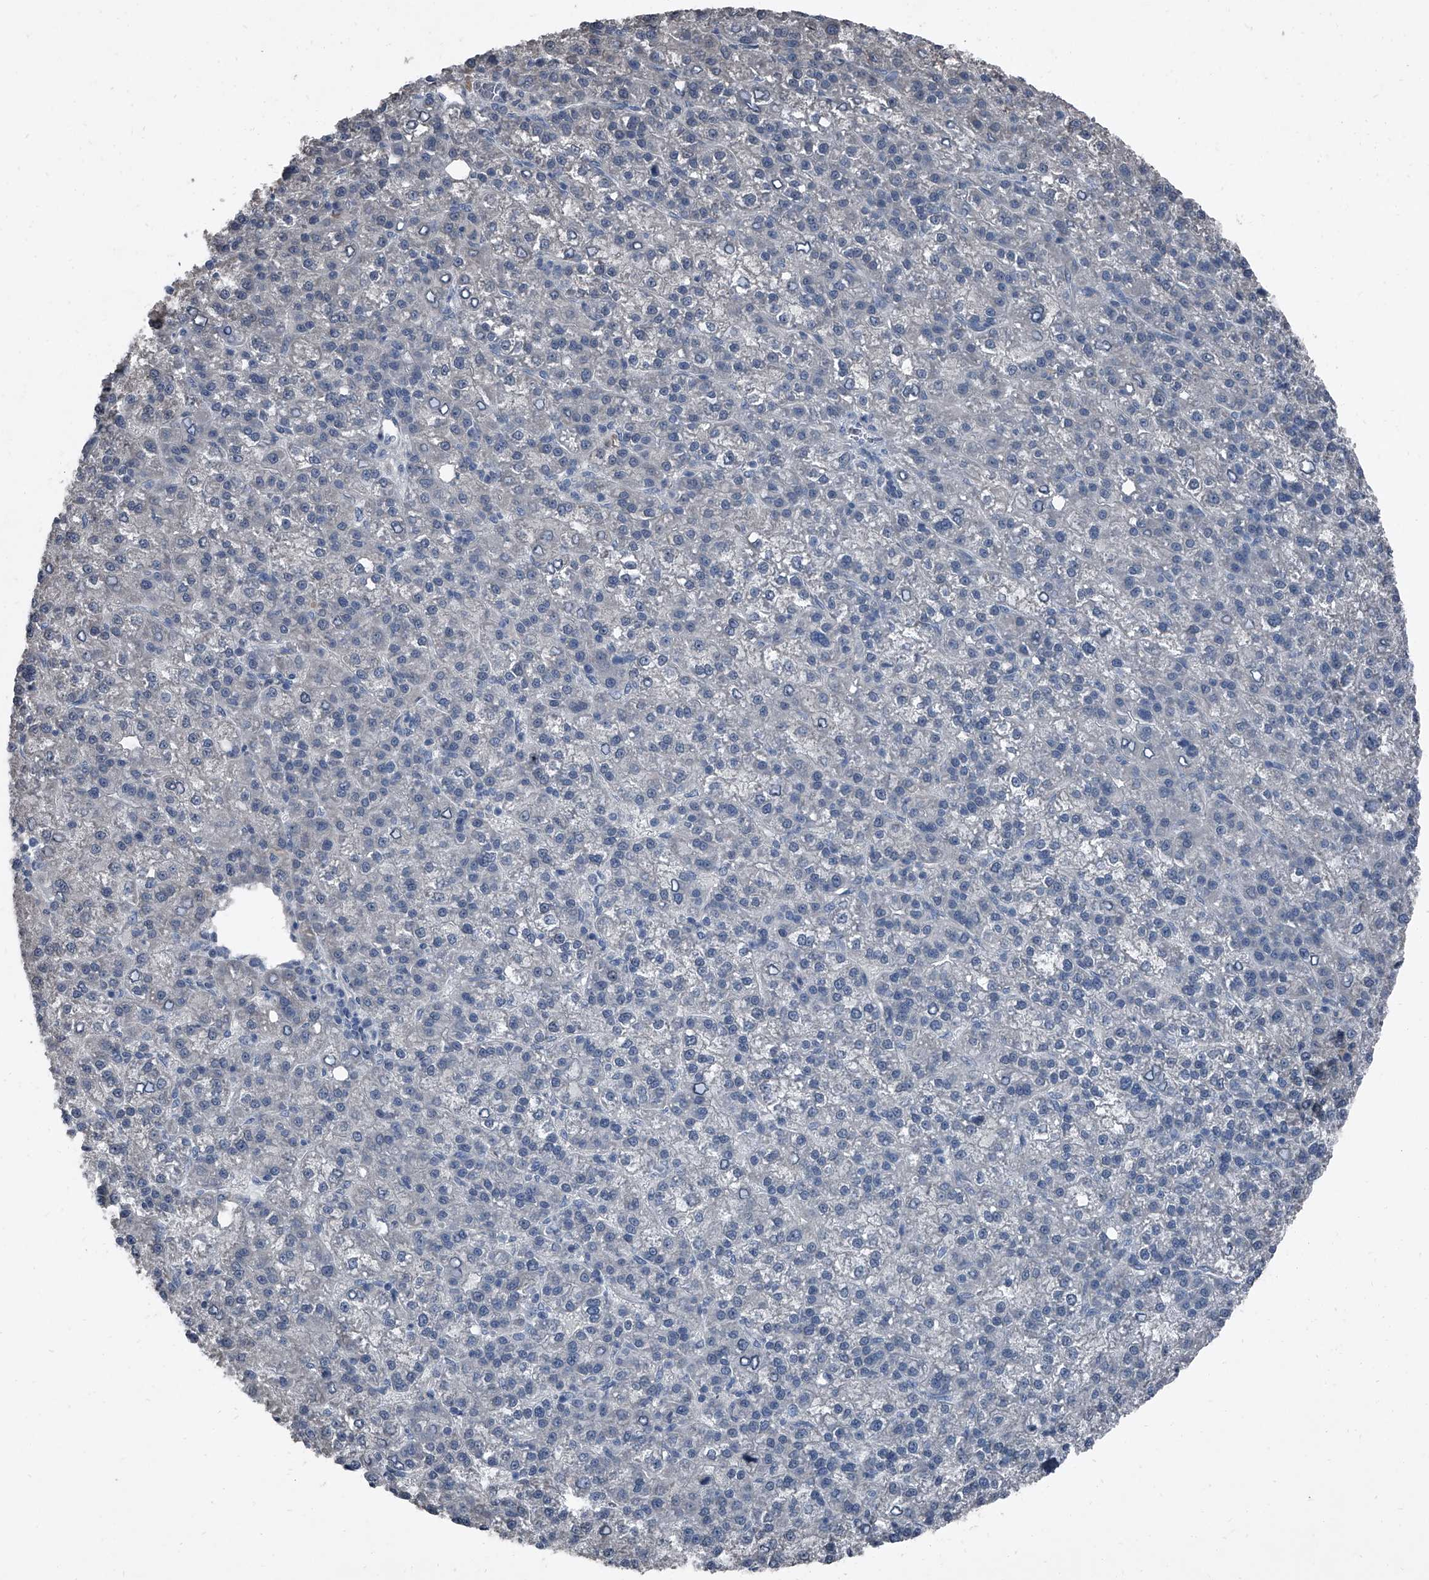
{"staining": {"intensity": "negative", "quantity": "none", "location": "none"}, "tissue": "liver cancer", "cell_type": "Tumor cells", "image_type": "cancer", "snomed": [{"axis": "morphology", "description": "Carcinoma, Hepatocellular, NOS"}, {"axis": "topography", "description": "Liver"}], "caption": "Immunohistochemical staining of liver hepatocellular carcinoma reveals no significant staining in tumor cells.", "gene": "HEPHL1", "patient": {"sex": "female", "age": 58}}